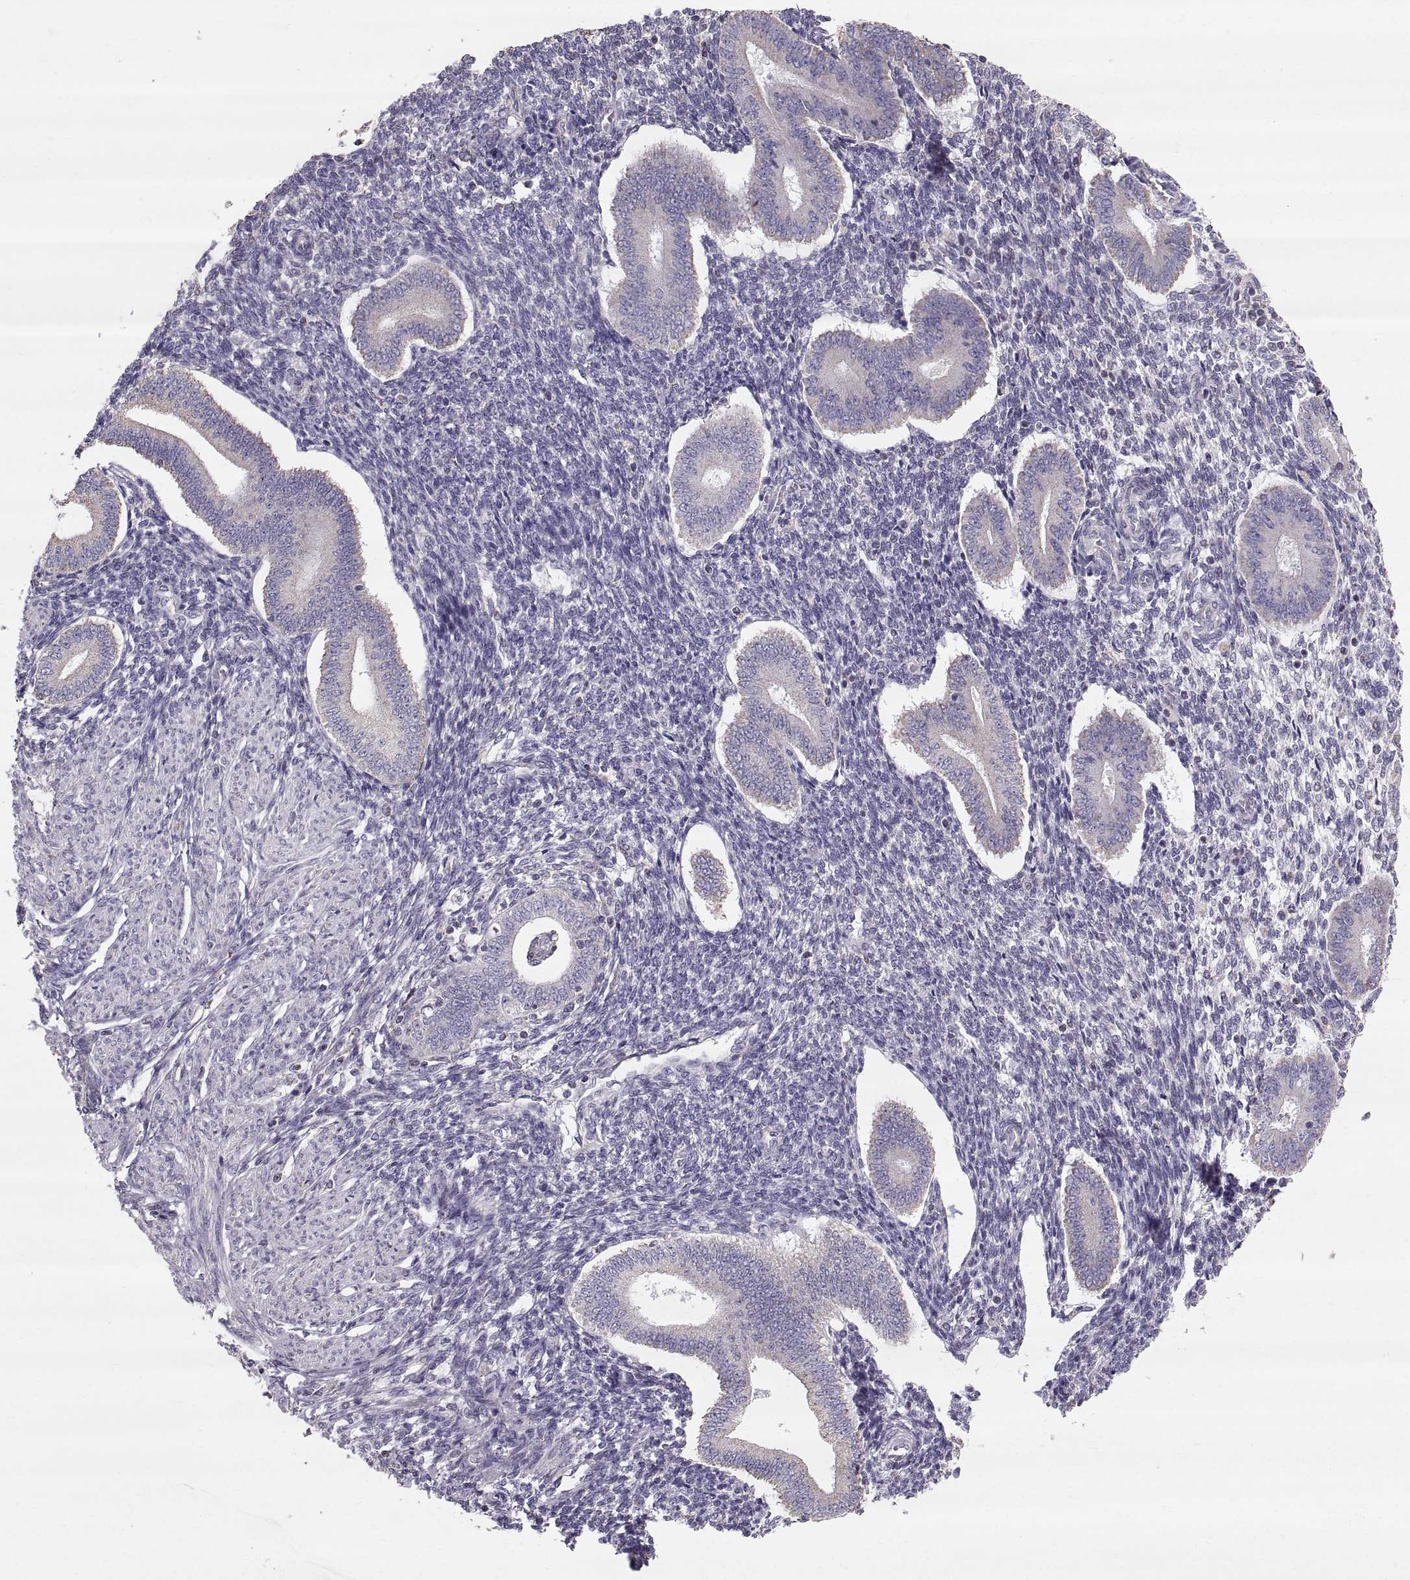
{"staining": {"intensity": "negative", "quantity": "none", "location": "none"}, "tissue": "endometrium", "cell_type": "Cells in endometrial stroma", "image_type": "normal", "snomed": [{"axis": "morphology", "description": "Normal tissue, NOS"}, {"axis": "topography", "description": "Endometrium"}], "caption": "A high-resolution micrograph shows immunohistochemistry (IHC) staining of normal endometrium, which displays no significant expression in cells in endometrial stroma.", "gene": "STMND1", "patient": {"sex": "female", "age": 40}}